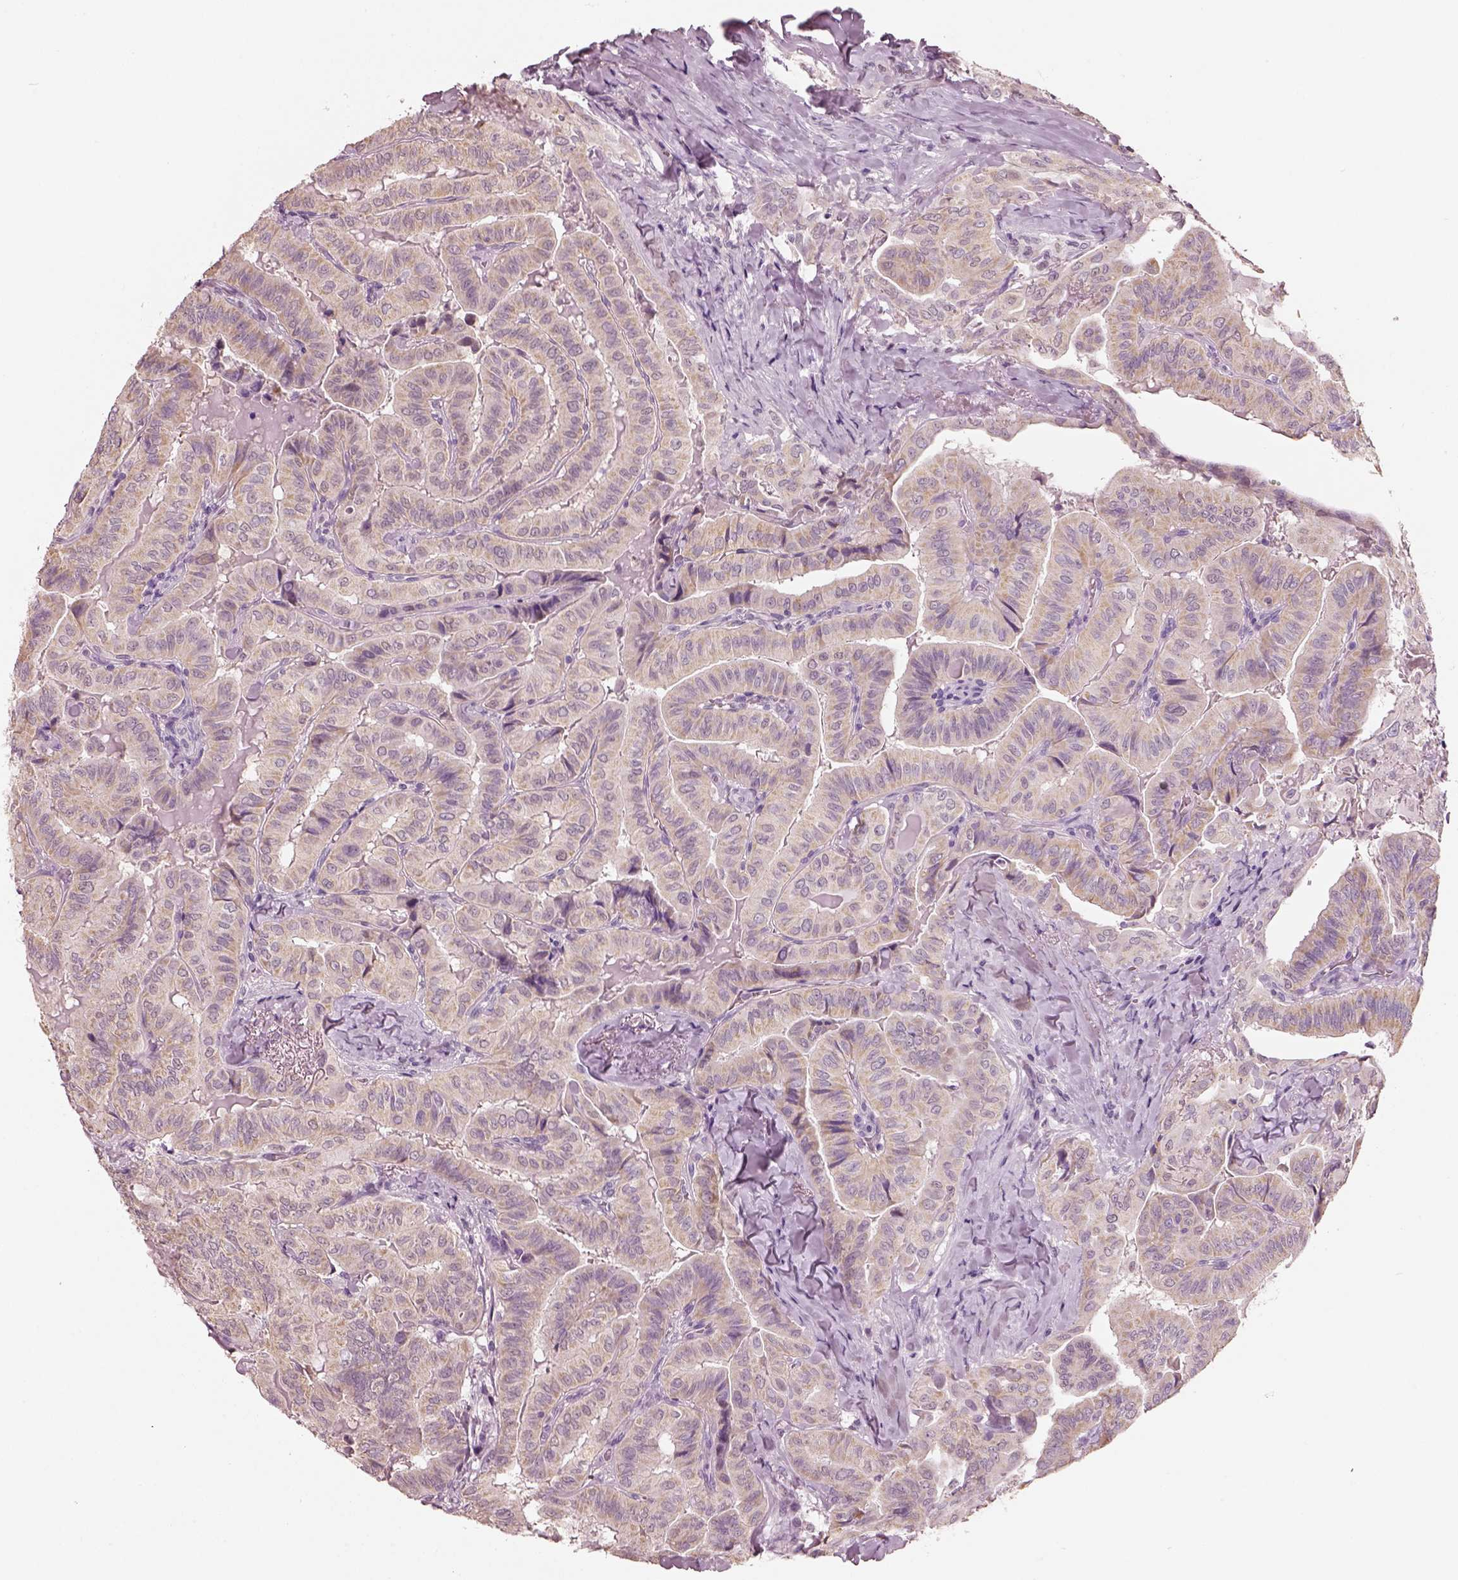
{"staining": {"intensity": "weak", "quantity": ">75%", "location": "cytoplasmic/membranous"}, "tissue": "thyroid cancer", "cell_type": "Tumor cells", "image_type": "cancer", "snomed": [{"axis": "morphology", "description": "Papillary adenocarcinoma, NOS"}, {"axis": "topography", "description": "Thyroid gland"}], "caption": "Weak cytoplasmic/membranous positivity for a protein is seen in about >75% of tumor cells of thyroid papillary adenocarcinoma using IHC.", "gene": "ELSPBP1", "patient": {"sex": "female", "age": 68}}